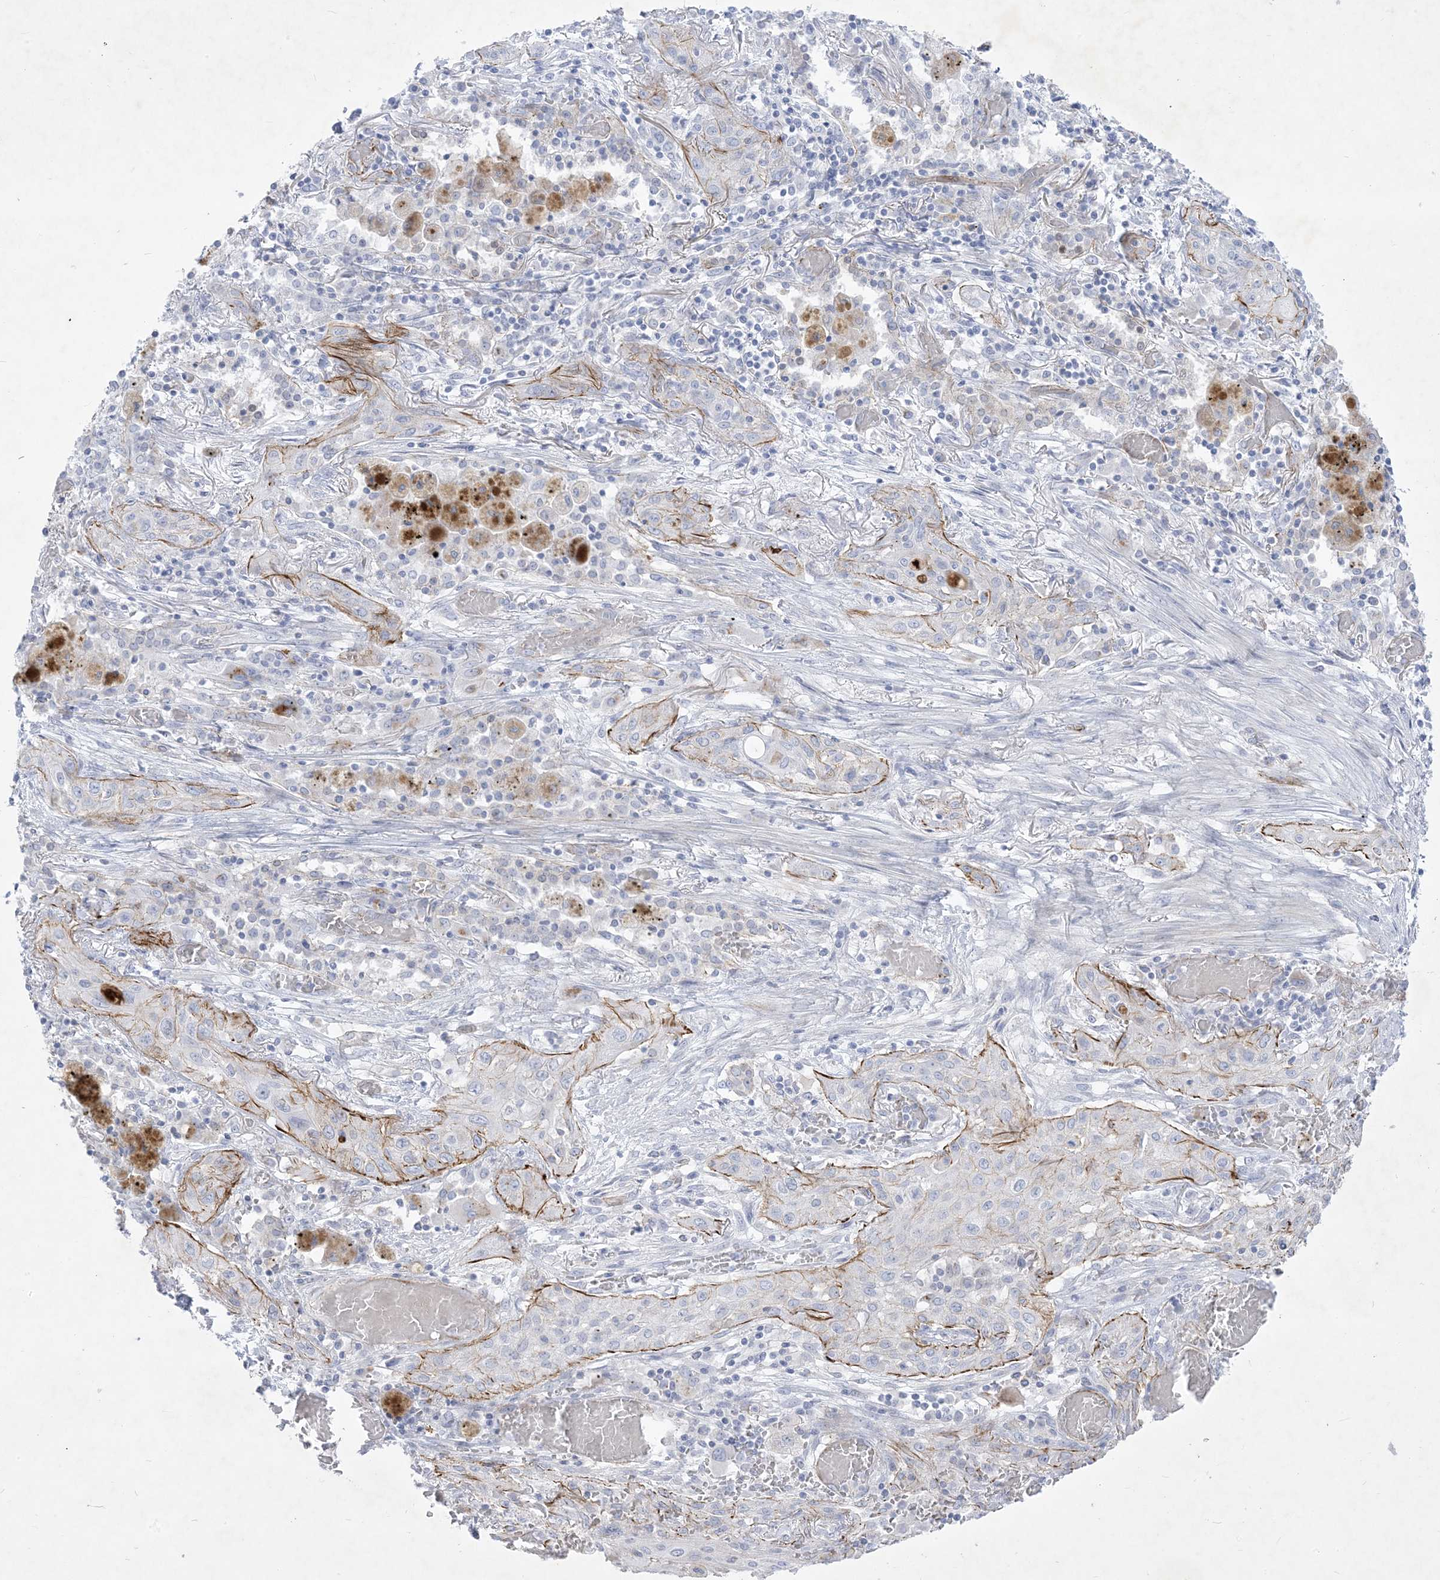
{"staining": {"intensity": "negative", "quantity": "none", "location": "none"}, "tissue": "lung cancer", "cell_type": "Tumor cells", "image_type": "cancer", "snomed": [{"axis": "morphology", "description": "Squamous cell carcinoma, NOS"}, {"axis": "topography", "description": "Lung"}], "caption": "This image is of lung cancer stained with IHC to label a protein in brown with the nuclei are counter-stained blue. There is no expression in tumor cells.", "gene": "B3GNT7", "patient": {"sex": "female", "age": 47}}